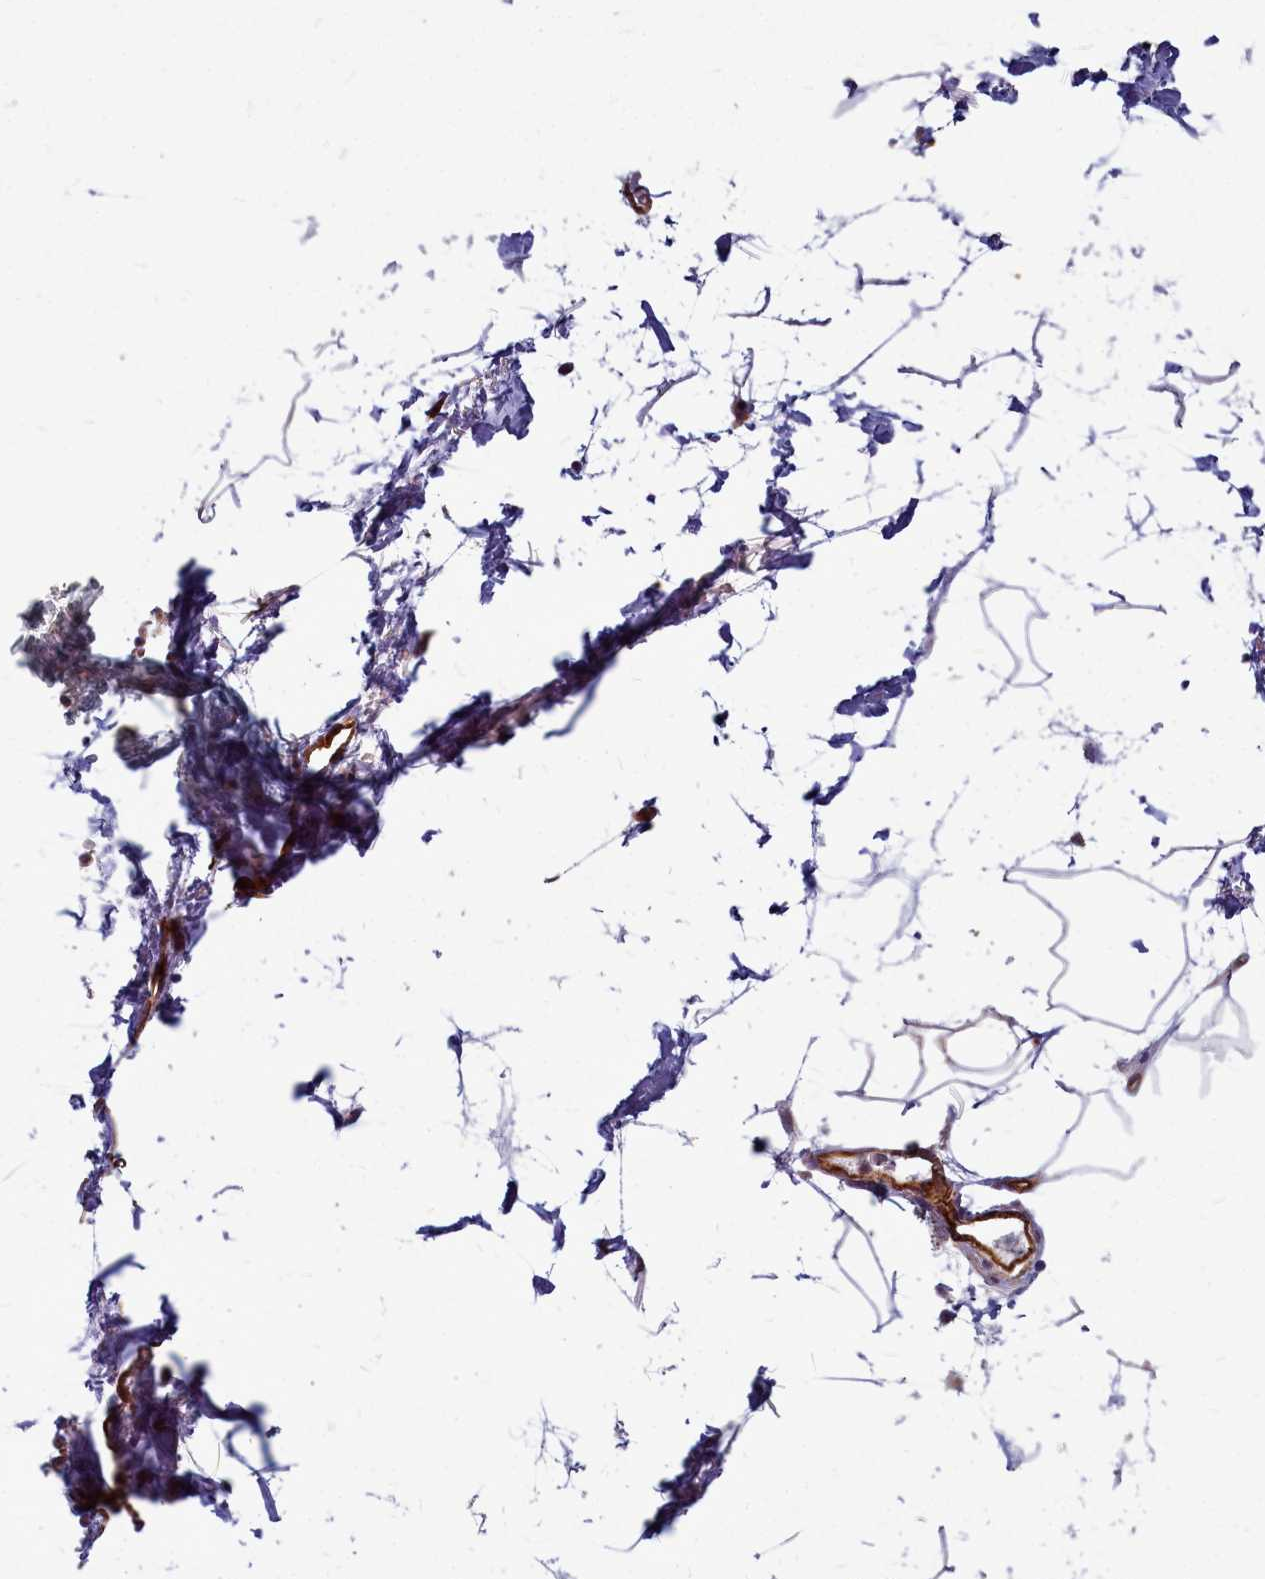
{"staining": {"intensity": "negative", "quantity": "none", "location": "none"}, "tissue": "adipose tissue", "cell_type": "Adipocytes", "image_type": "normal", "snomed": [{"axis": "morphology", "description": "Normal tissue, NOS"}, {"axis": "topography", "description": "Adipose tissue"}], "caption": "A high-resolution histopathology image shows immunohistochemistry staining of benign adipose tissue, which displays no significant expression in adipocytes.", "gene": "TTC5", "patient": {"sex": "female", "age": 37}}